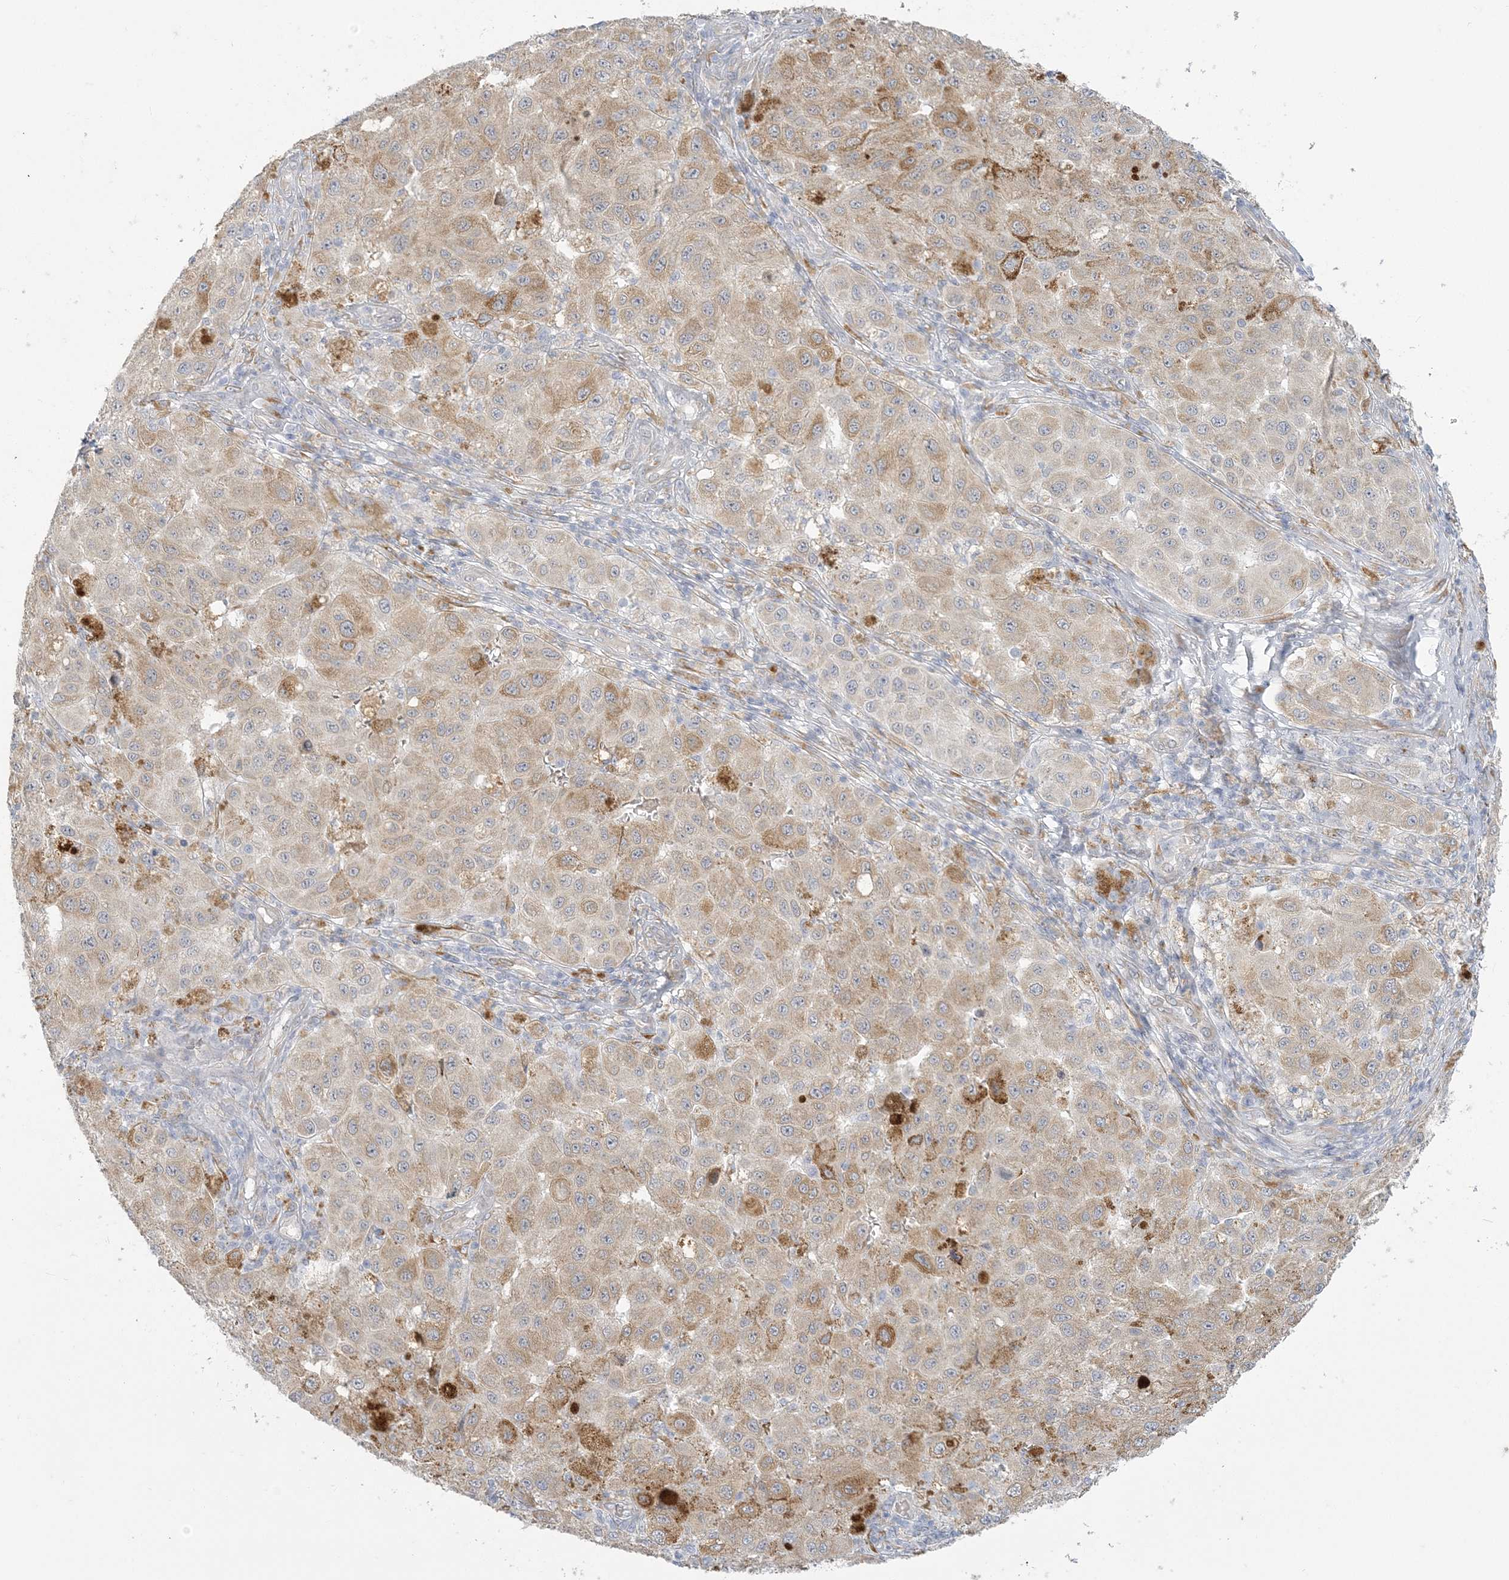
{"staining": {"intensity": "moderate", "quantity": "25%-75%", "location": "cytoplasmic/membranous"}, "tissue": "melanoma", "cell_type": "Tumor cells", "image_type": "cancer", "snomed": [{"axis": "morphology", "description": "Malignant melanoma, NOS"}, {"axis": "topography", "description": "Skin"}], "caption": "Immunohistochemistry (DAB) staining of human melanoma shows moderate cytoplasmic/membranous protein positivity in about 25%-75% of tumor cells.", "gene": "ZC3H6", "patient": {"sex": "female", "age": 64}}